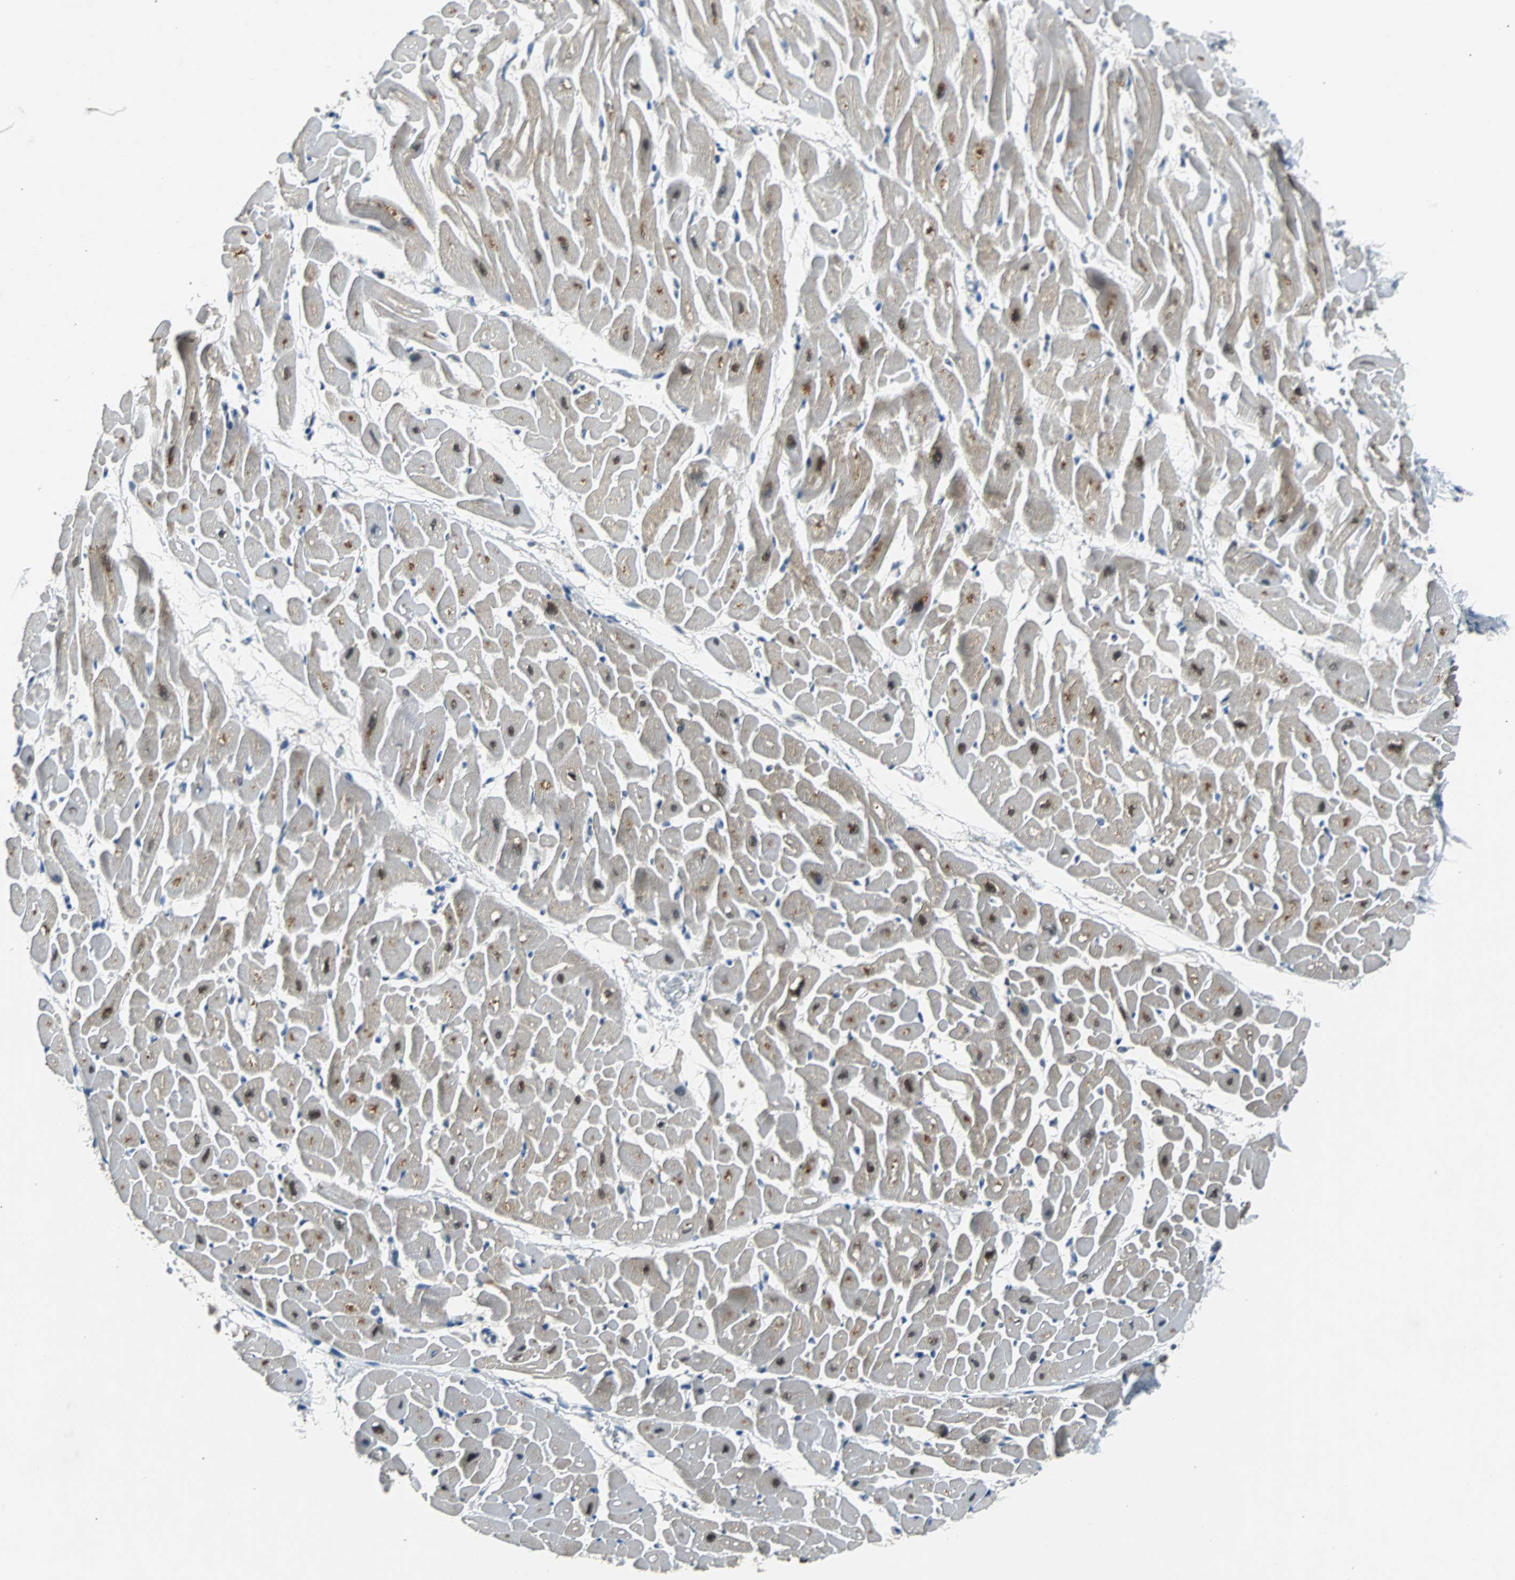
{"staining": {"intensity": "moderate", "quantity": "25%-75%", "location": "nuclear"}, "tissue": "heart muscle", "cell_type": "Cardiomyocytes", "image_type": "normal", "snomed": [{"axis": "morphology", "description": "Normal tissue, NOS"}, {"axis": "topography", "description": "Heart"}], "caption": "Normal heart muscle reveals moderate nuclear staining in about 25%-75% of cardiomyocytes, visualized by immunohistochemistry.", "gene": "USP28", "patient": {"sex": "male", "age": 45}}